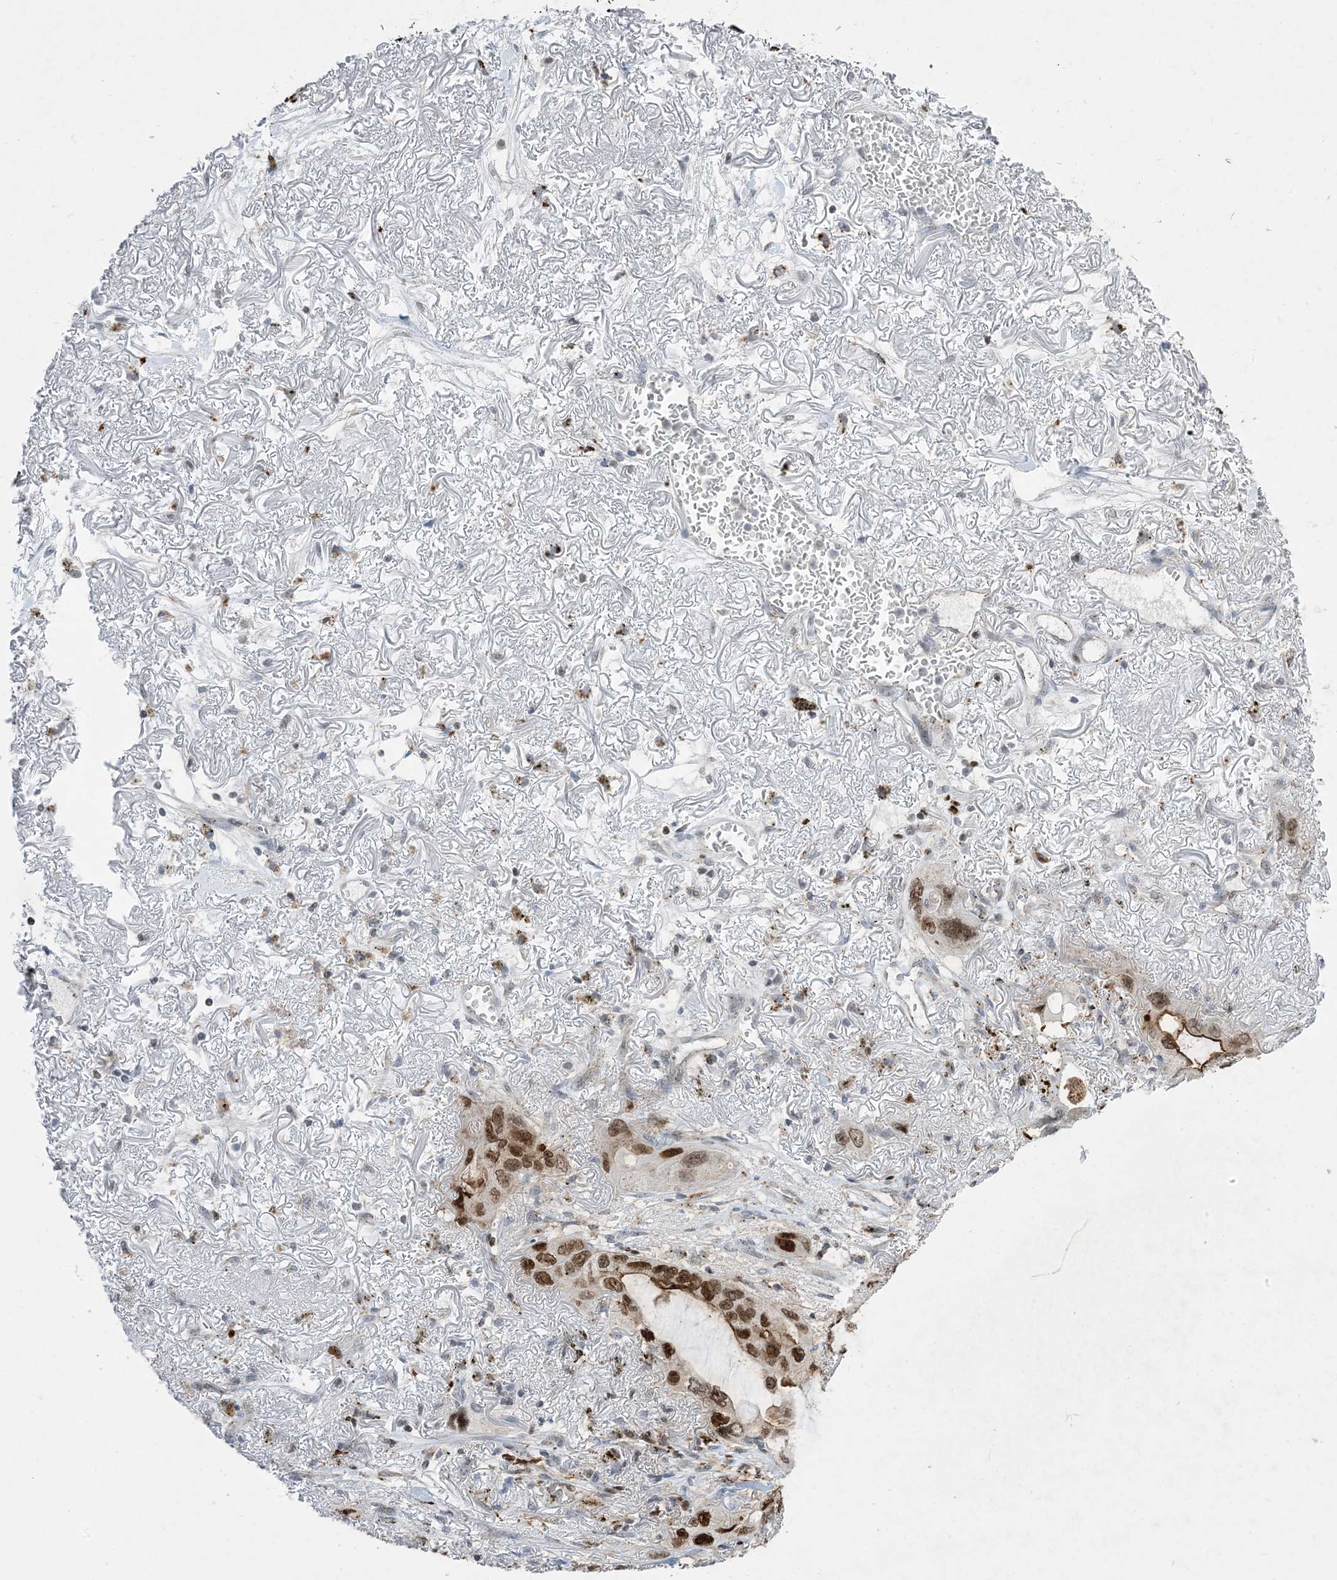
{"staining": {"intensity": "moderate", "quantity": ">75%", "location": "nuclear"}, "tissue": "lung cancer", "cell_type": "Tumor cells", "image_type": "cancer", "snomed": [{"axis": "morphology", "description": "Squamous cell carcinoma, NOS"}, {"axis": "topography", "description": "Lung"}], "caption": "Immunohistochemical staining of human lung cancer (squamous cell carcinoma) demonstrates medium levels of moderate nuclear protein expression in approximately >75% of tumor cells.", "gene": "SLC25A53", "patient": {"sex": "female", "age": 73}}